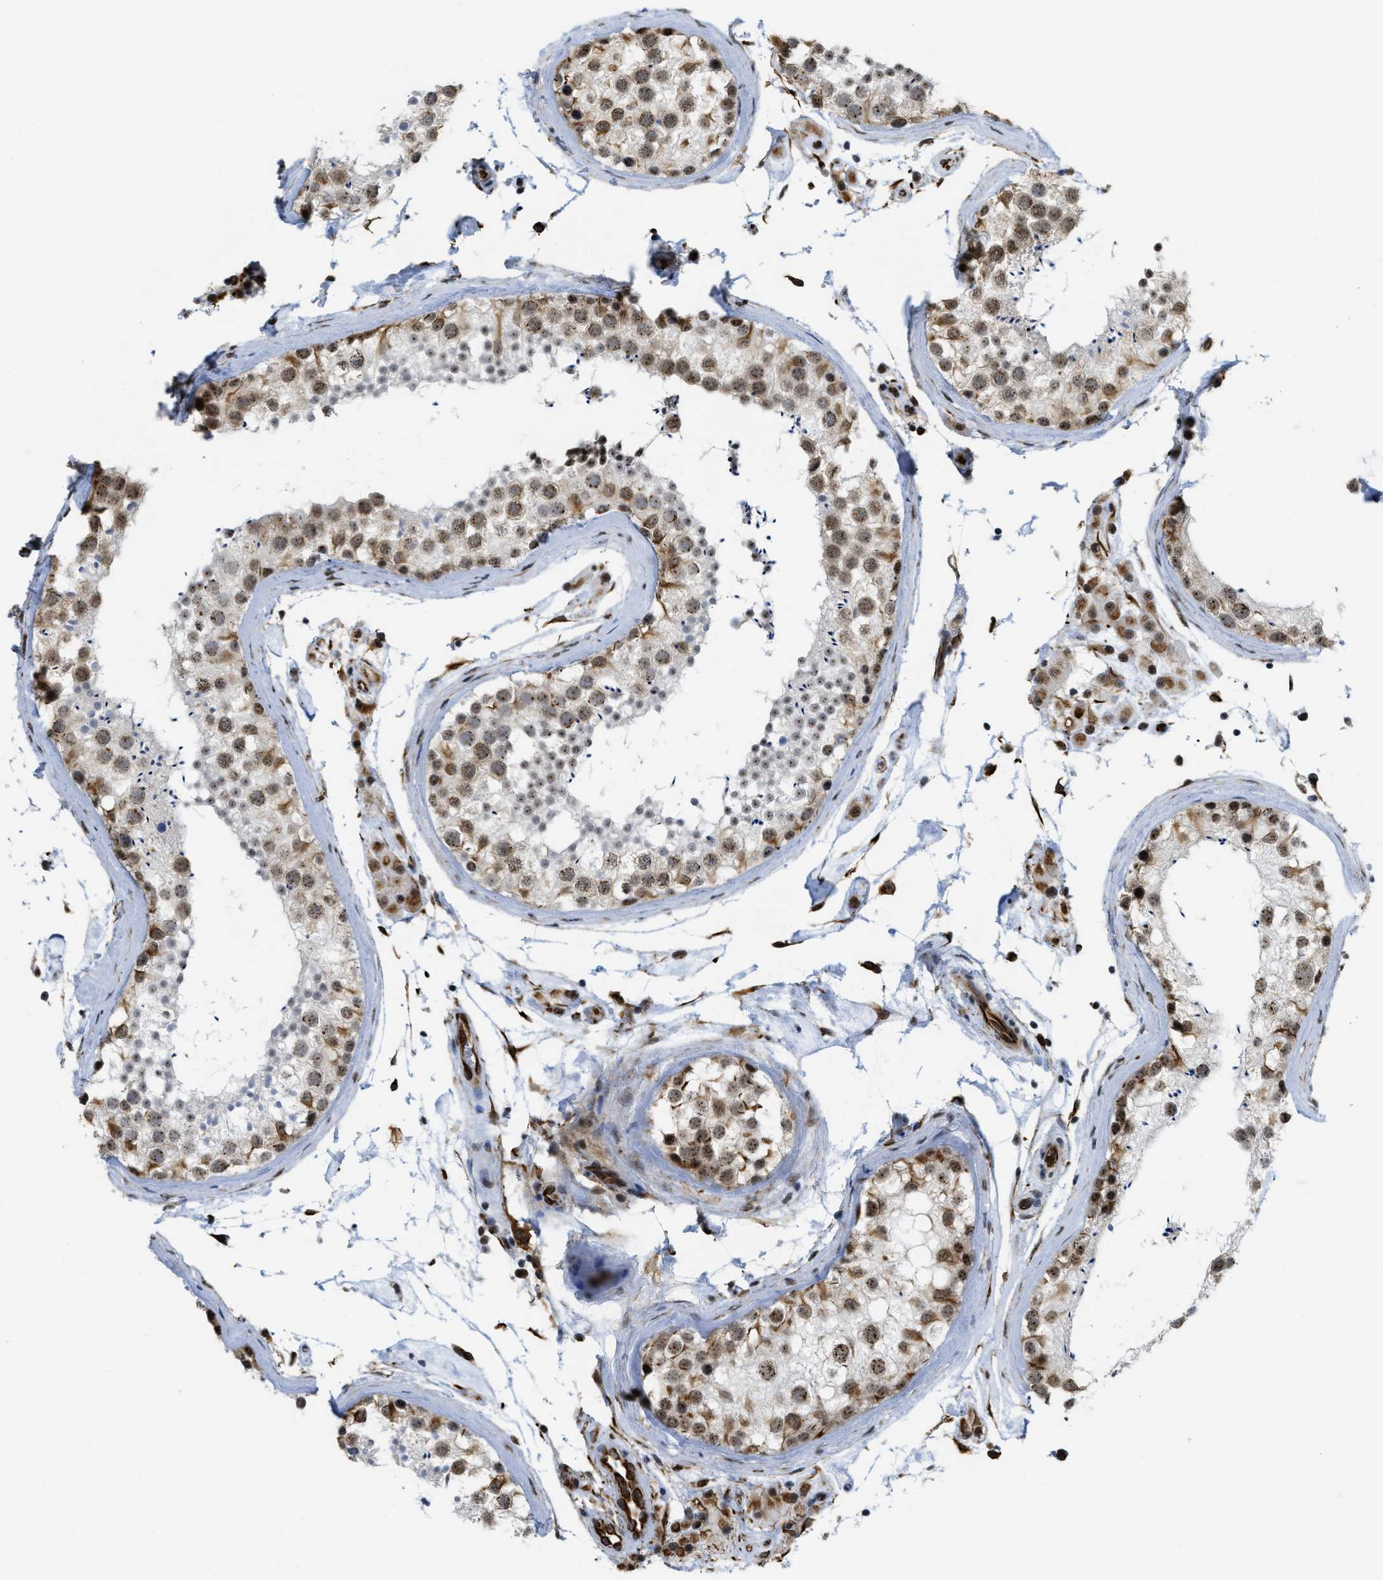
{"staining": {"intensity": "moderate", "quantity": "25%-75%", "location": "cytoplasmic/membranous,nuclear"}, "tissue": "testis", "cell_type": "Cells in seminiferous ducts", "image_type": "normal", "snomed": [{"axis": "morphology", "description": "Normal tissue, NOS"}, {"axis": "topography", "description": "Testis"}], "caption": "Cells in seminiferous ducts display medium levels of moderate cytoplasmic/membranous,nuclear positivity in about 25%-75% of cells in unremarkable testis. Using DAB (3,3'-diaminobenzidine) (brown) and hematoxylin (blue) stains, captured at high magnification using brightfield microscopy.", "gene": "LRRC8B", "patient": {"sex": "male", "age": 46}}